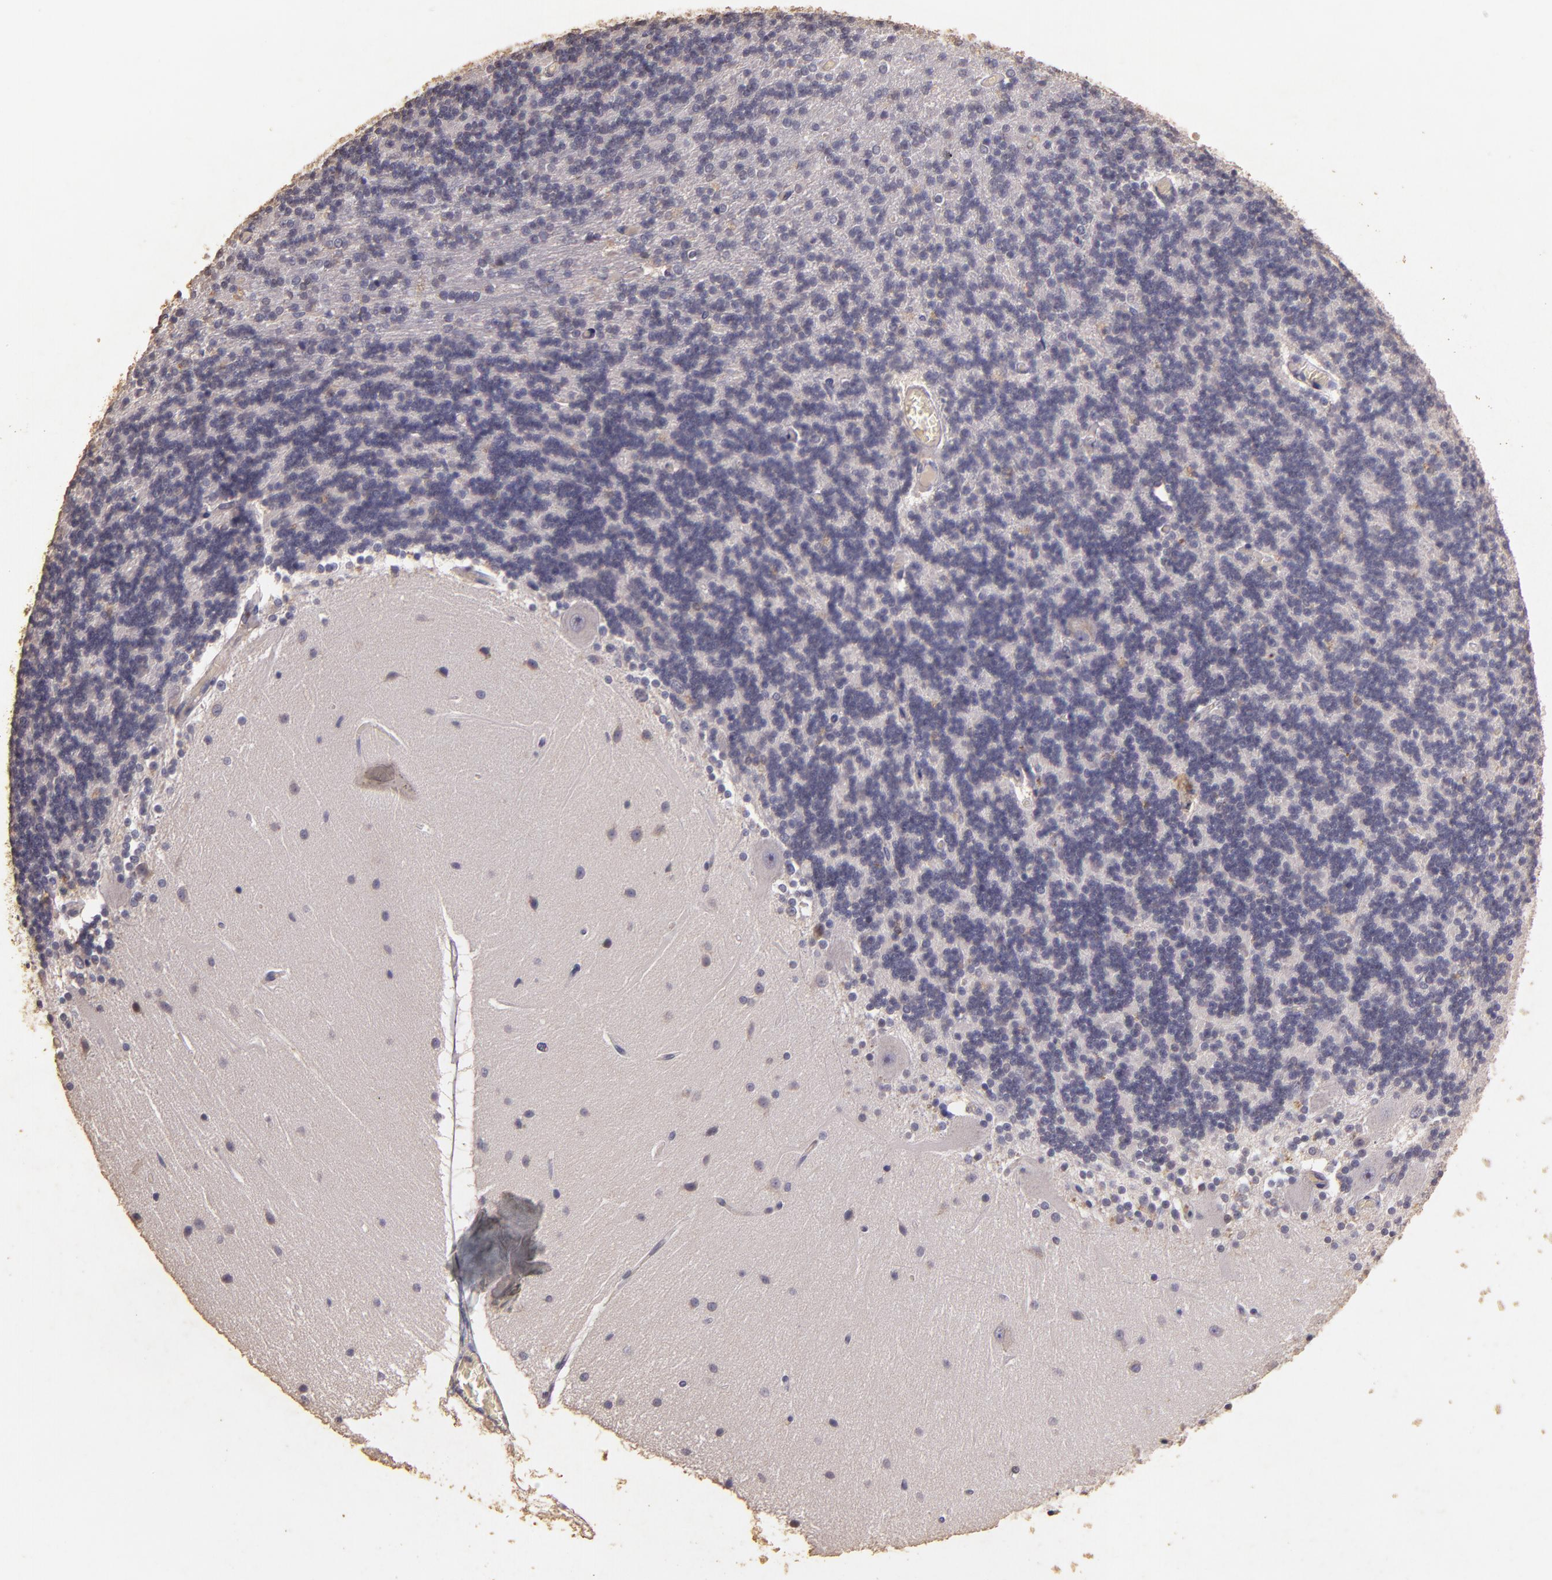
{"staining": {"intensity": "negative", "quantity": "none", "location": "none"}, "tissue": "cerebellum", "cell_type": "Cells in granular layer", "image_type": "normal", "snomed": [{"axis": "morphology", "description": "Normal tissue, NOS"}, {"axis": "topography", "description": "Cerebellum"}], "caption": "Cerebellum stained for a protein using immunohistochemistry exhibits no expression cells in granular layer.", "gene": "BCL2L13", "patient": {"sex": "female", "age": 54}}